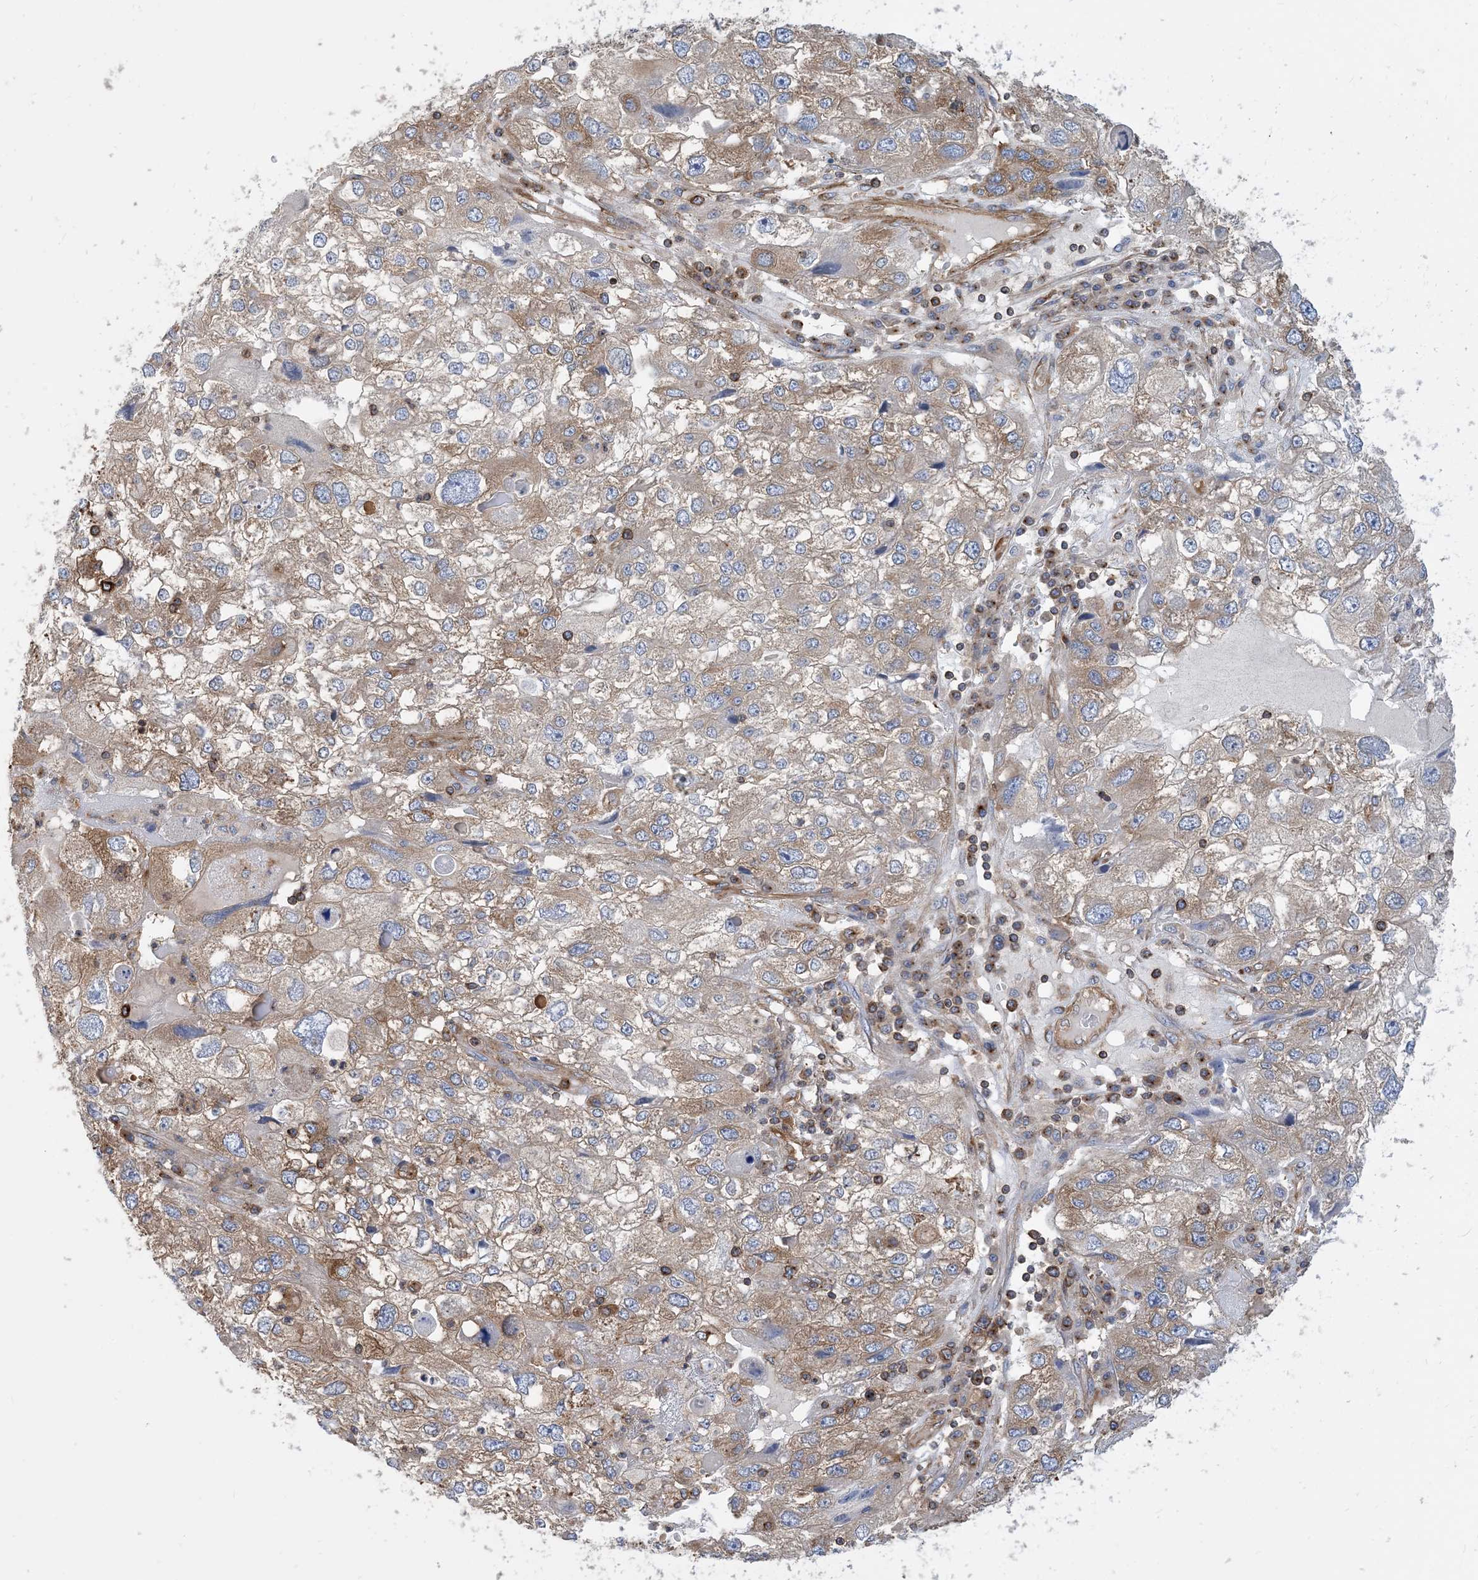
{"staining": {"intensity": "moderate", "quantity": "25%-75%", "location": "cytoplasmic/membranous"}, "tissue": "endometrial cancer", "cell_type": "Tumor cells", "image_type": "cancer", "snomed": [{"axis": "morphology", "description": "Adenocarcinoma, NOS"}, {"axis": "topography", "description": "Endometrium"}], "caption": "The histopathology image demonstrates a brown stain indicating the presence of a protein in the cytoplasmic/membranous of tumor cells in endometrial cancer (adenocarcinoma).", "gene": "DYNC1LI1", "patient": {"sex": "female", "age": 49}}